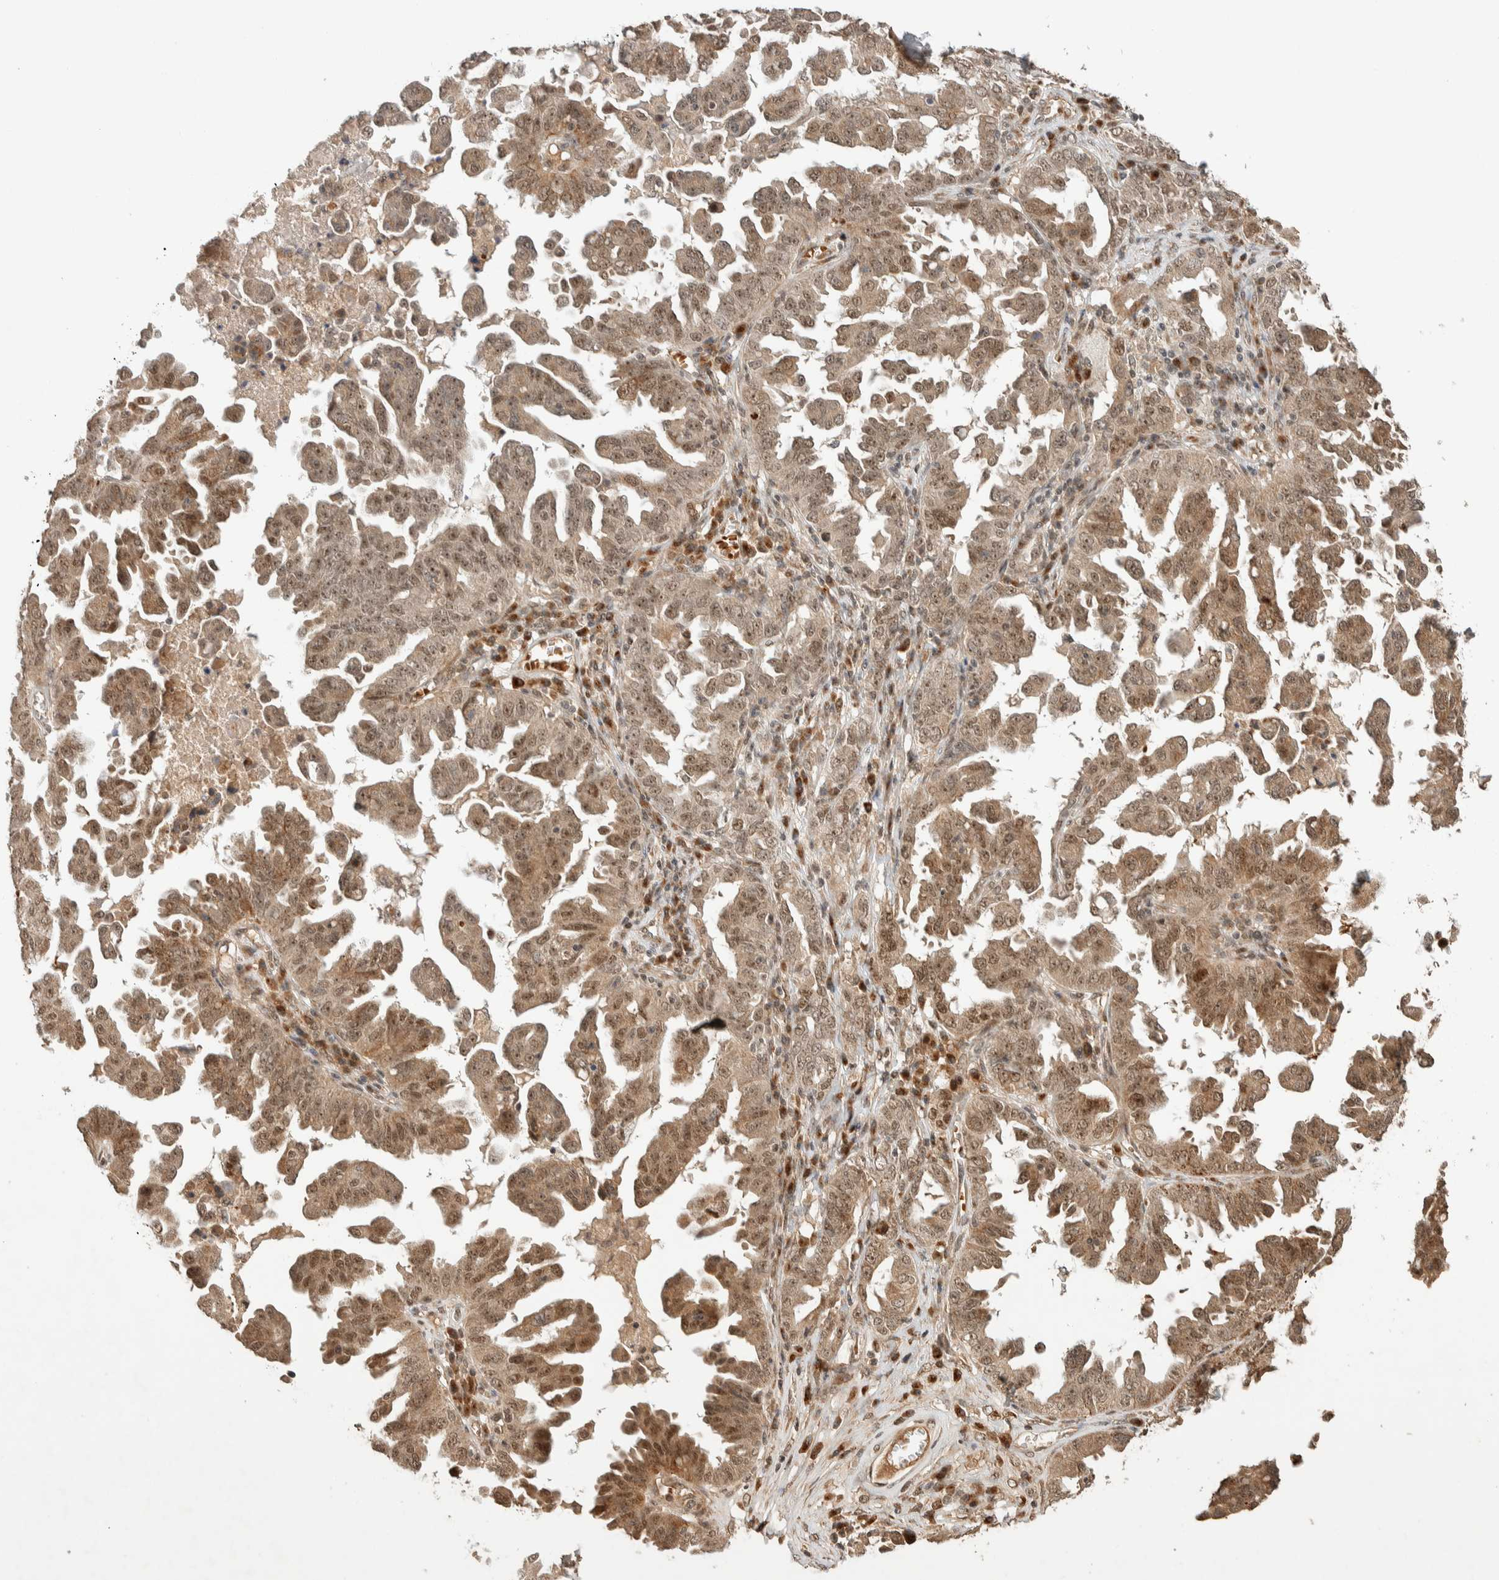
{"staining": {"intensity": "moderate", "quantity": ">75%", "location": "cytoplasmic/membranous,nuclear"}, "tissue": "ovarian cancer", "cell_type": "Tumor cells", "image_type": "cancer", "snomed": [{"axis": "morphology", "description": "Carcinoma, endometroid"}, {"axis": "topography", "description": "Ovary"}], "caption": "Brown immunohistochemical staining in human ovarian endometroid carcinoma displays moderate cytoplasmic/membranous and nuclear positivity in approximately >75% of tumor cells.", "gene": "ZBTB2", "patient": {"sex": "female", "age": 62}}